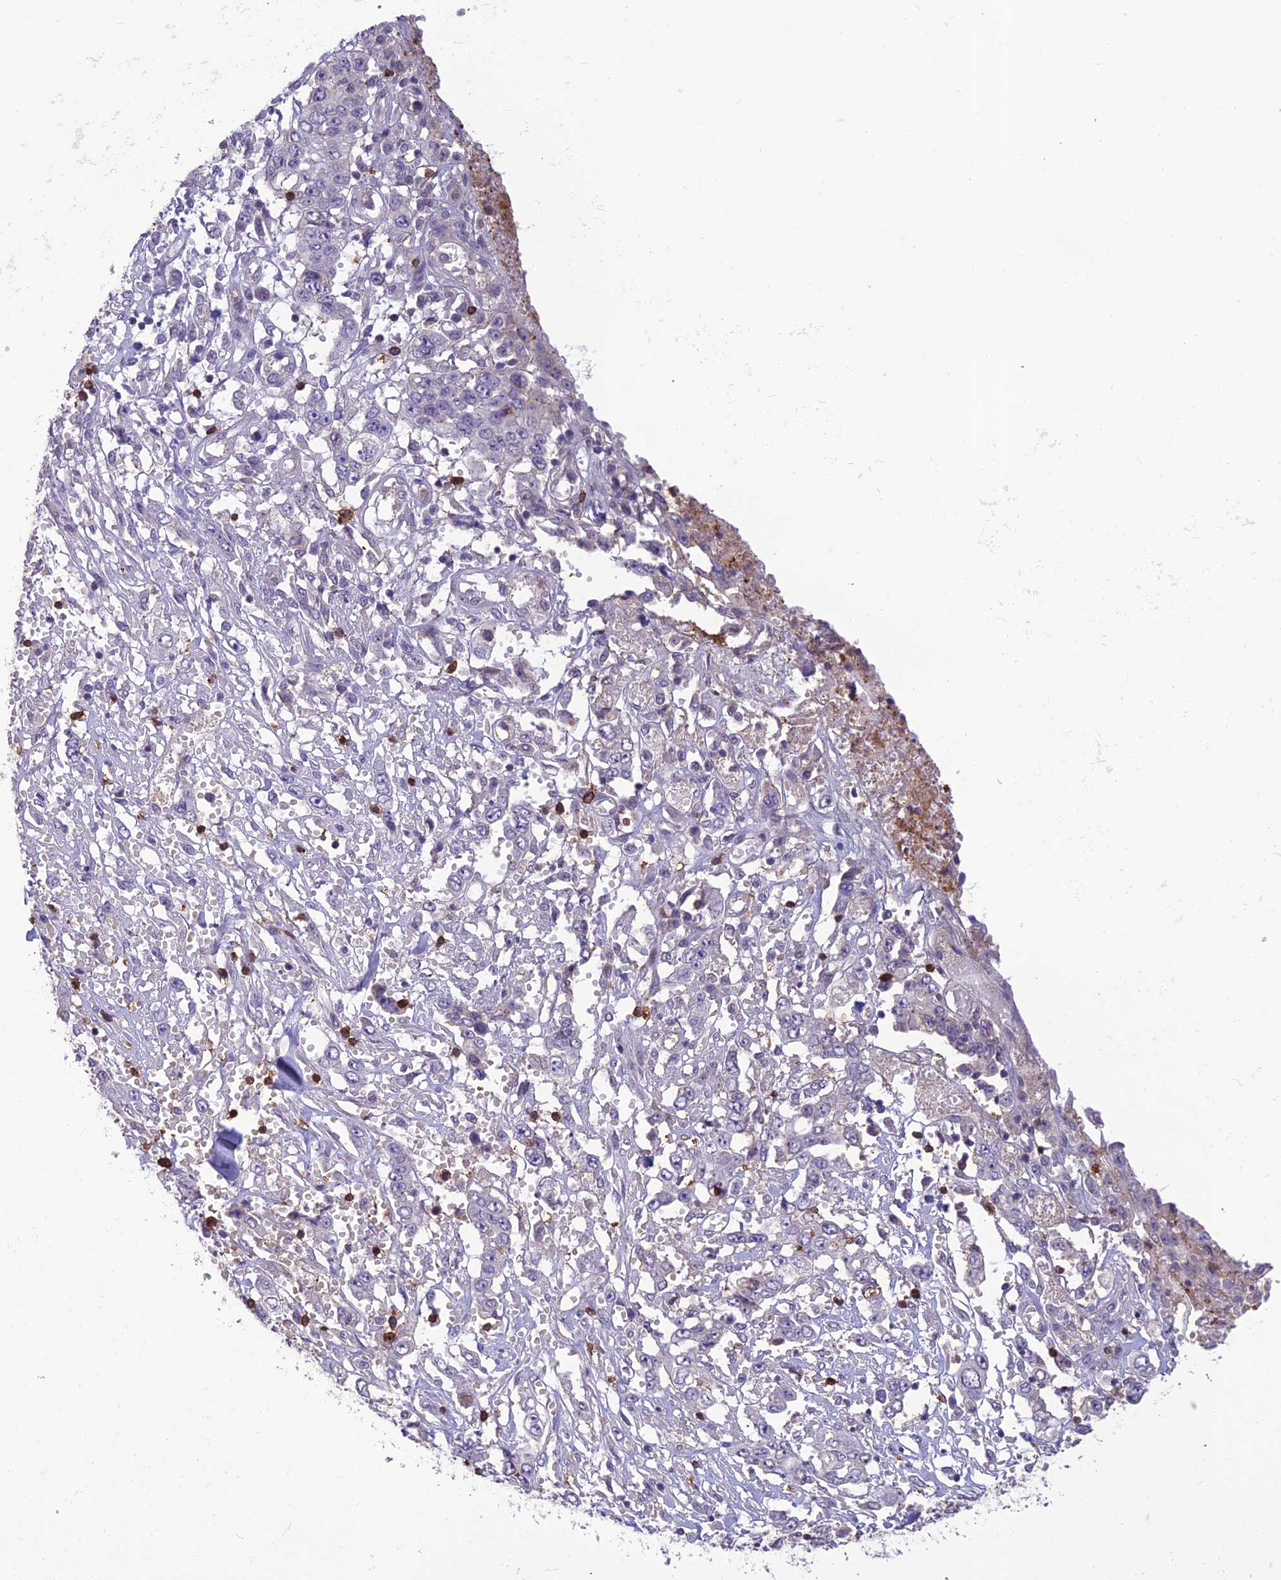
{"staining": {"intensity": "negative", "quantity": "none", "location": "none"}, "tissue": "stomach cancer", "cell_type": "Tumor cells", "image_type": "cancer", "snomed": [{"axis": "morphology", "description": "Adenocarcinoma, NOS"}, {"axis": "topography", "description": "Stomach, upper"}], "caption": "An immunohistochemistry (IHC) micrograph of stomach cancer (adenocarcinoma) is shown. There is no staining in tumor cells of stomach cancer (adenocarcinoma). The staining is performed using DAB brown chromogen with nuclei counter-stained in using hematoxylin.", "gene": "ITGAE", "patient": {"sex": "male", "age": 62}}